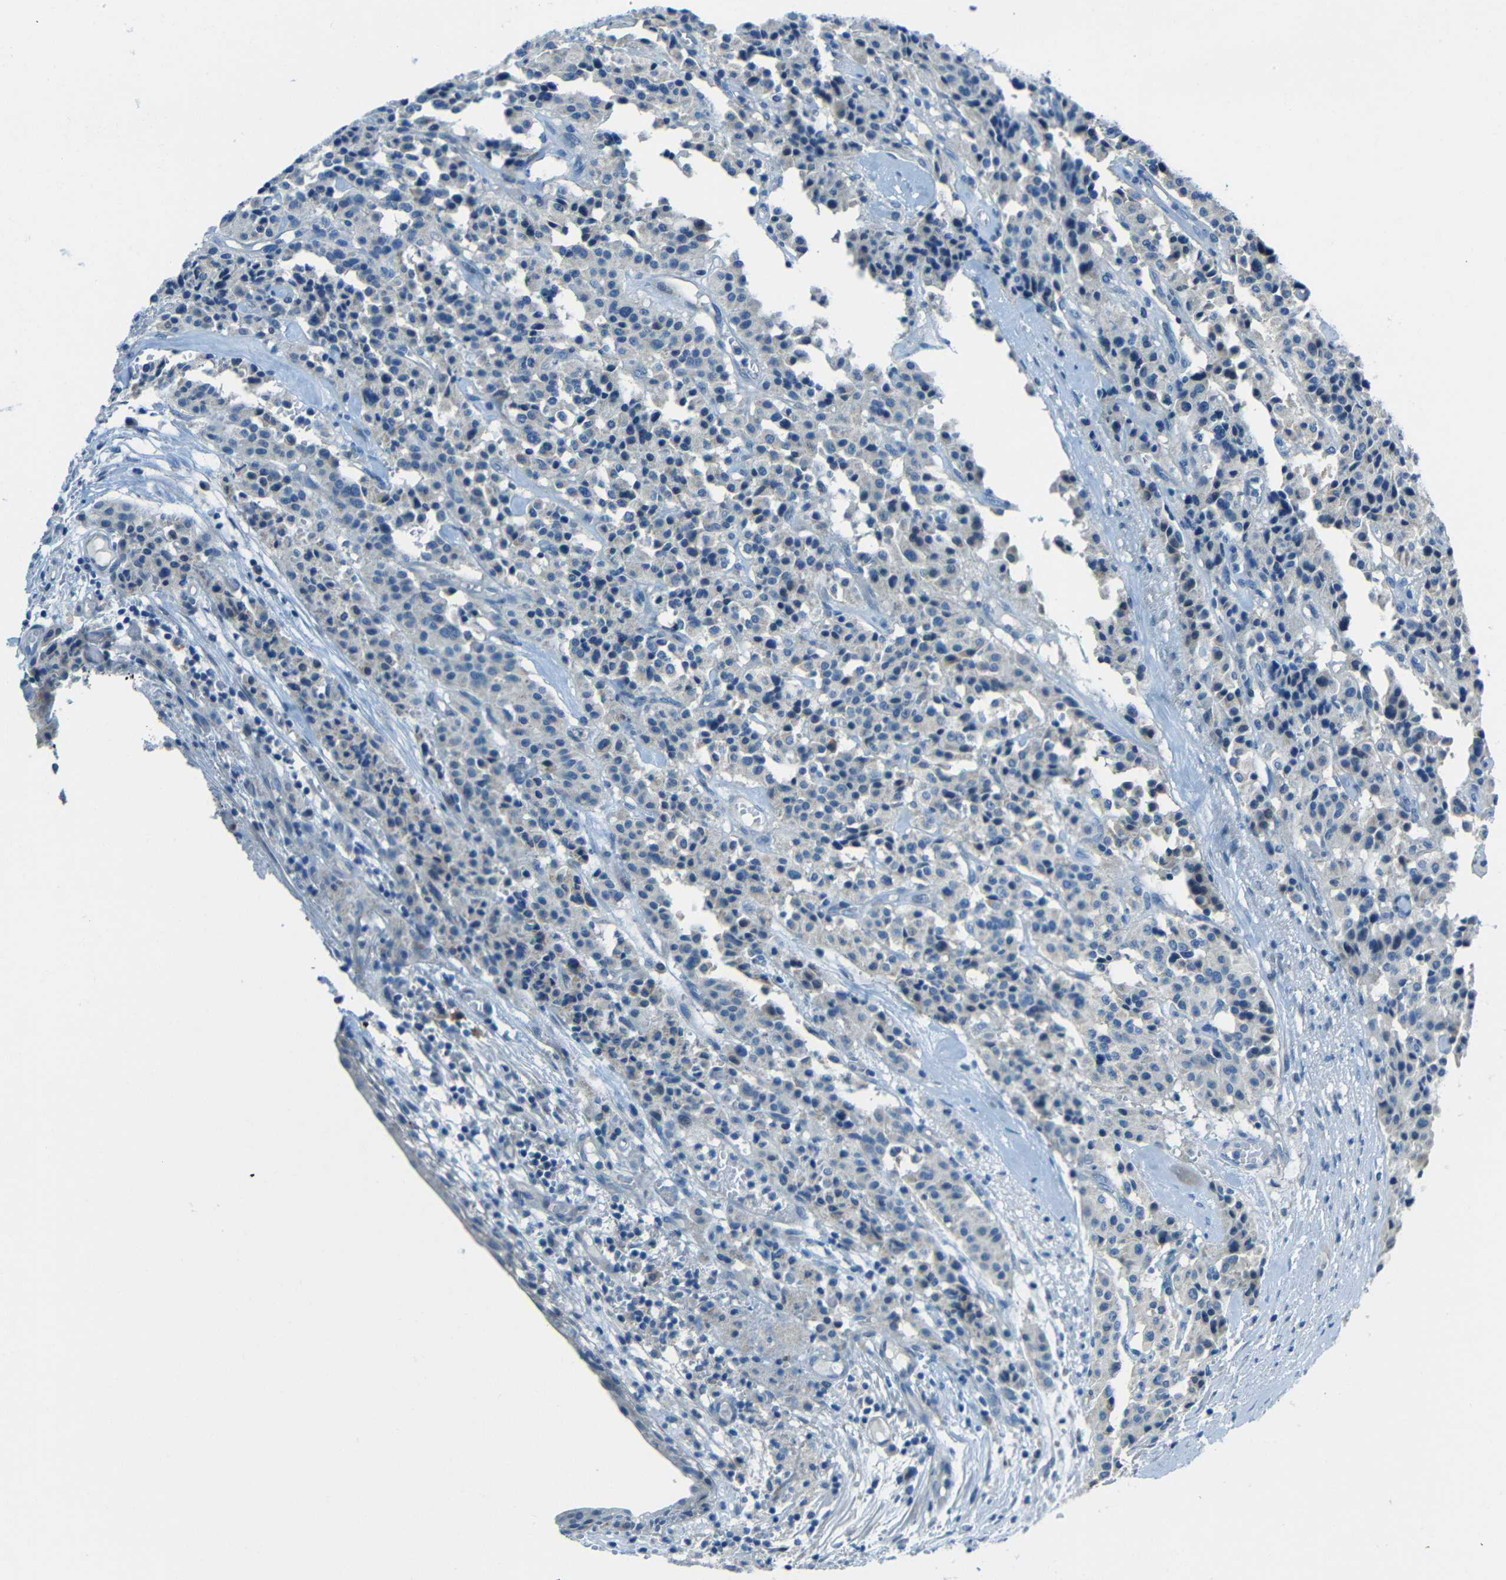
{"staining": {"intensity": "negative", "quantity": "none", "location": "none"}, "tissue": "carcinoid", "cell_type": "Tumor cells", "image_type": "cancer", "snomed": [{"axis": "morphology", "description": "Carcinoid, malignant, NOS"}, {"axis": "topography", "description": "Lung"}], "caption": "A photomicrograph of carcinoid stained for a protein exhibits no brown staining in tumor cells.", "gene": "ANKRD22", "patient": {"sex": "male", "age": 30}}